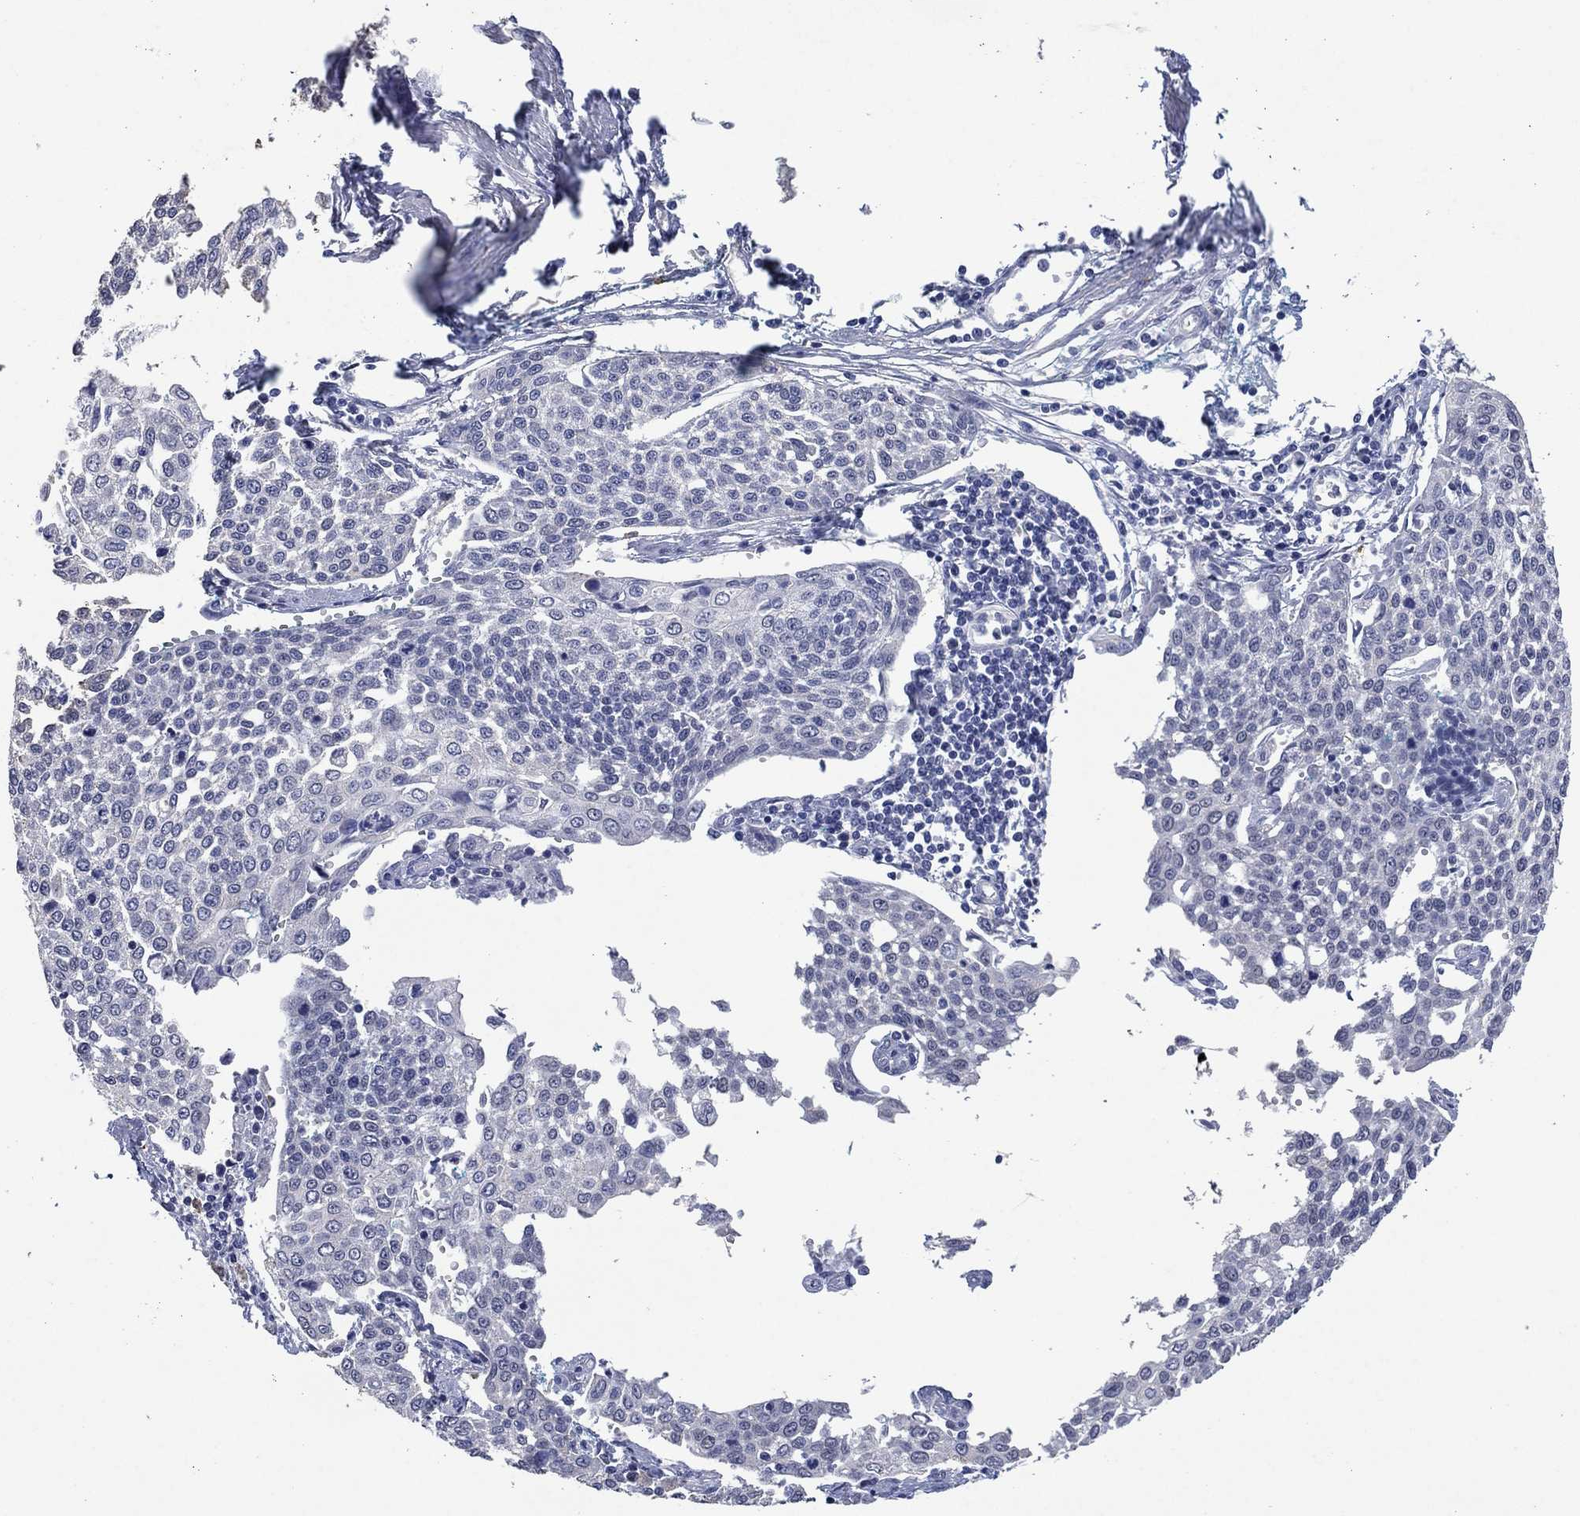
{"staining": {"intensity": "negative", "quantity": "none", "location": "none"}, "tissue": "cervical cancer", "cell_type": "Tumor cells", "image_type": "cancer", "snomed": [{"axis": "morphology", "description": "Squamous cell carcinoma, NOS"}, {"axis": "topography", "description": "Cervix"}], "caption": "This is an IHC micrograph of cervical cancer (squamous cell carcinoma). There is no positivity in tumor cells.", "gene": "FSCN2", "patient": {"sex": "female", "age": 34}}